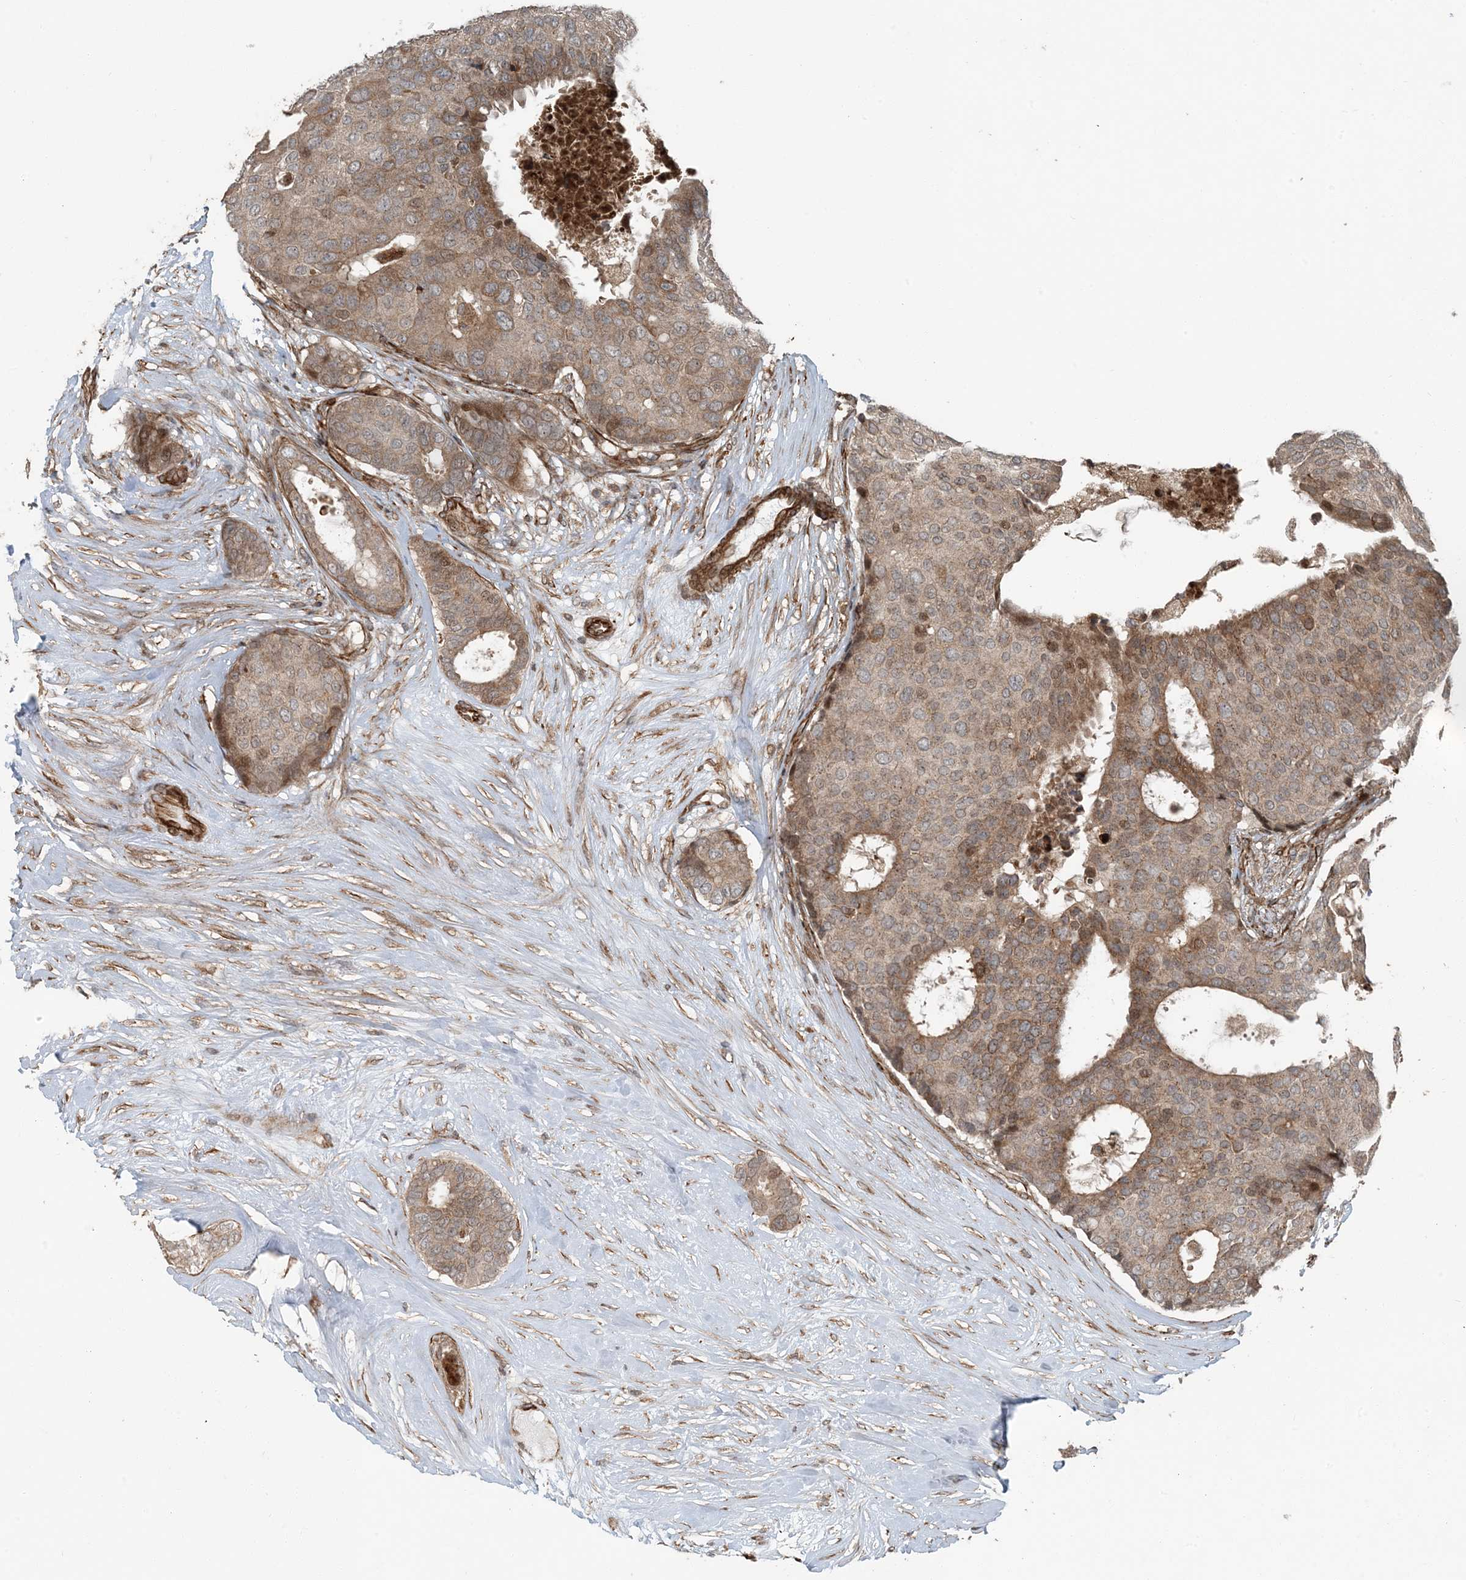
{"staining": {"intensity": "weak", "quantity": ">75%", "location": "cytoplasmic/membranous"}, "tissue": "breast cancer", "cell_type": "Tumor cells", "image_type": "cancer", "snomed": [{"axis": "morphology", "description": "Duct carcinoma"}, {"axis": "topography", "description": "Breast"}], "caption": "Human breast cancer (invasive ductal carcinoma) stained for a protein (brown) displays weak cytoplasmic/membranous positive staining in about >75% of tumor cells.", "gene": "EDEM2", "patient": {"sex": "female", "age": 75}}